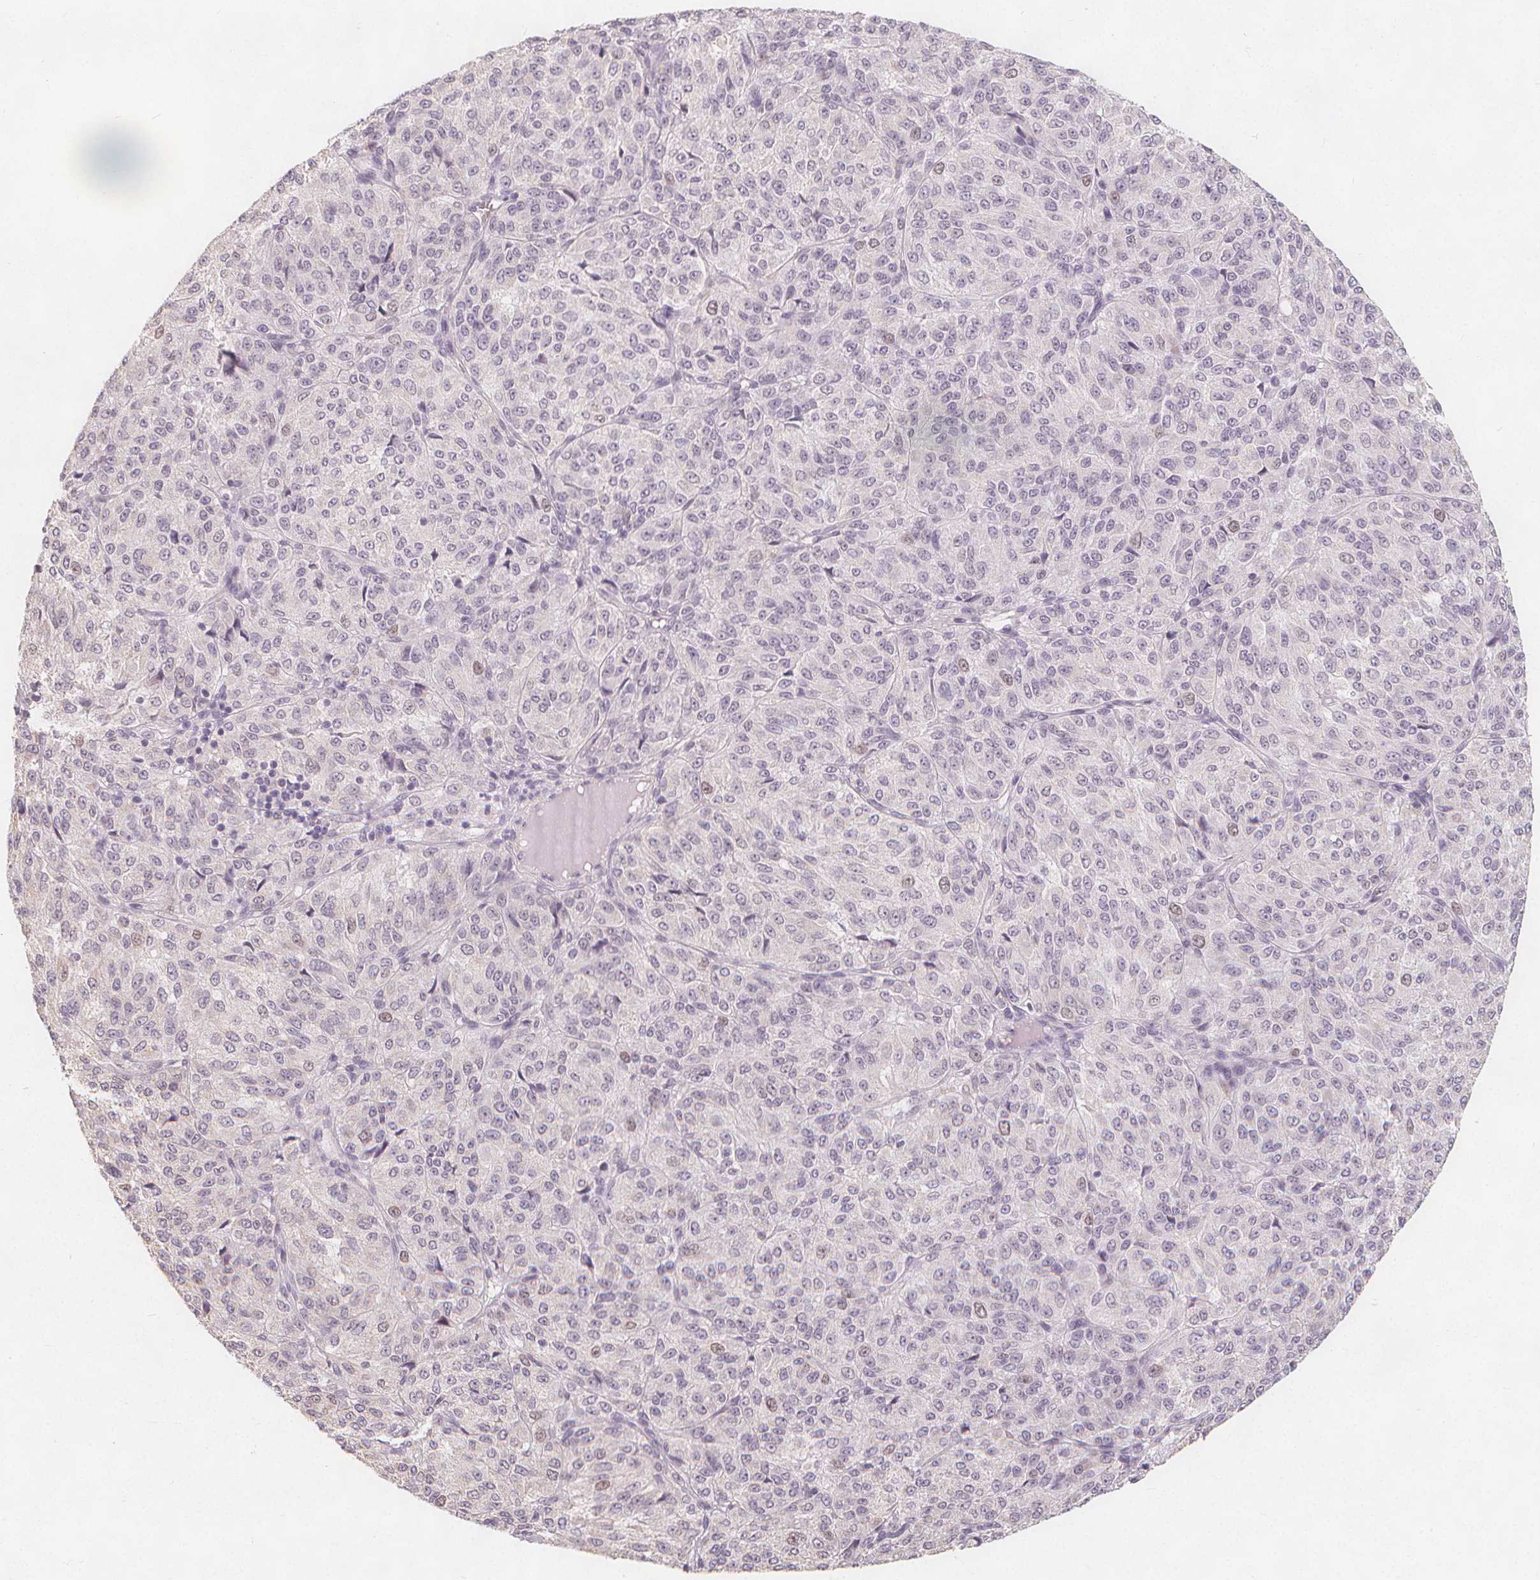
{"staining": {"intensity": "negative", "quantity": "none", "location": "none"}, "tissue": "melanoma", "cell_type": "Tumor cells", "image_type": "cancer", "snomed": [{"axis": "morphology", "description": "Malignant melanoma, Metastatic site"}, {"axis": "topography", "description": "Brain"}], "caption": "The photomicrograph displays no staining of tumor cells in melanoma.", "gene": "TIPIN", "patient": {"sex": "female", "age": 56}}